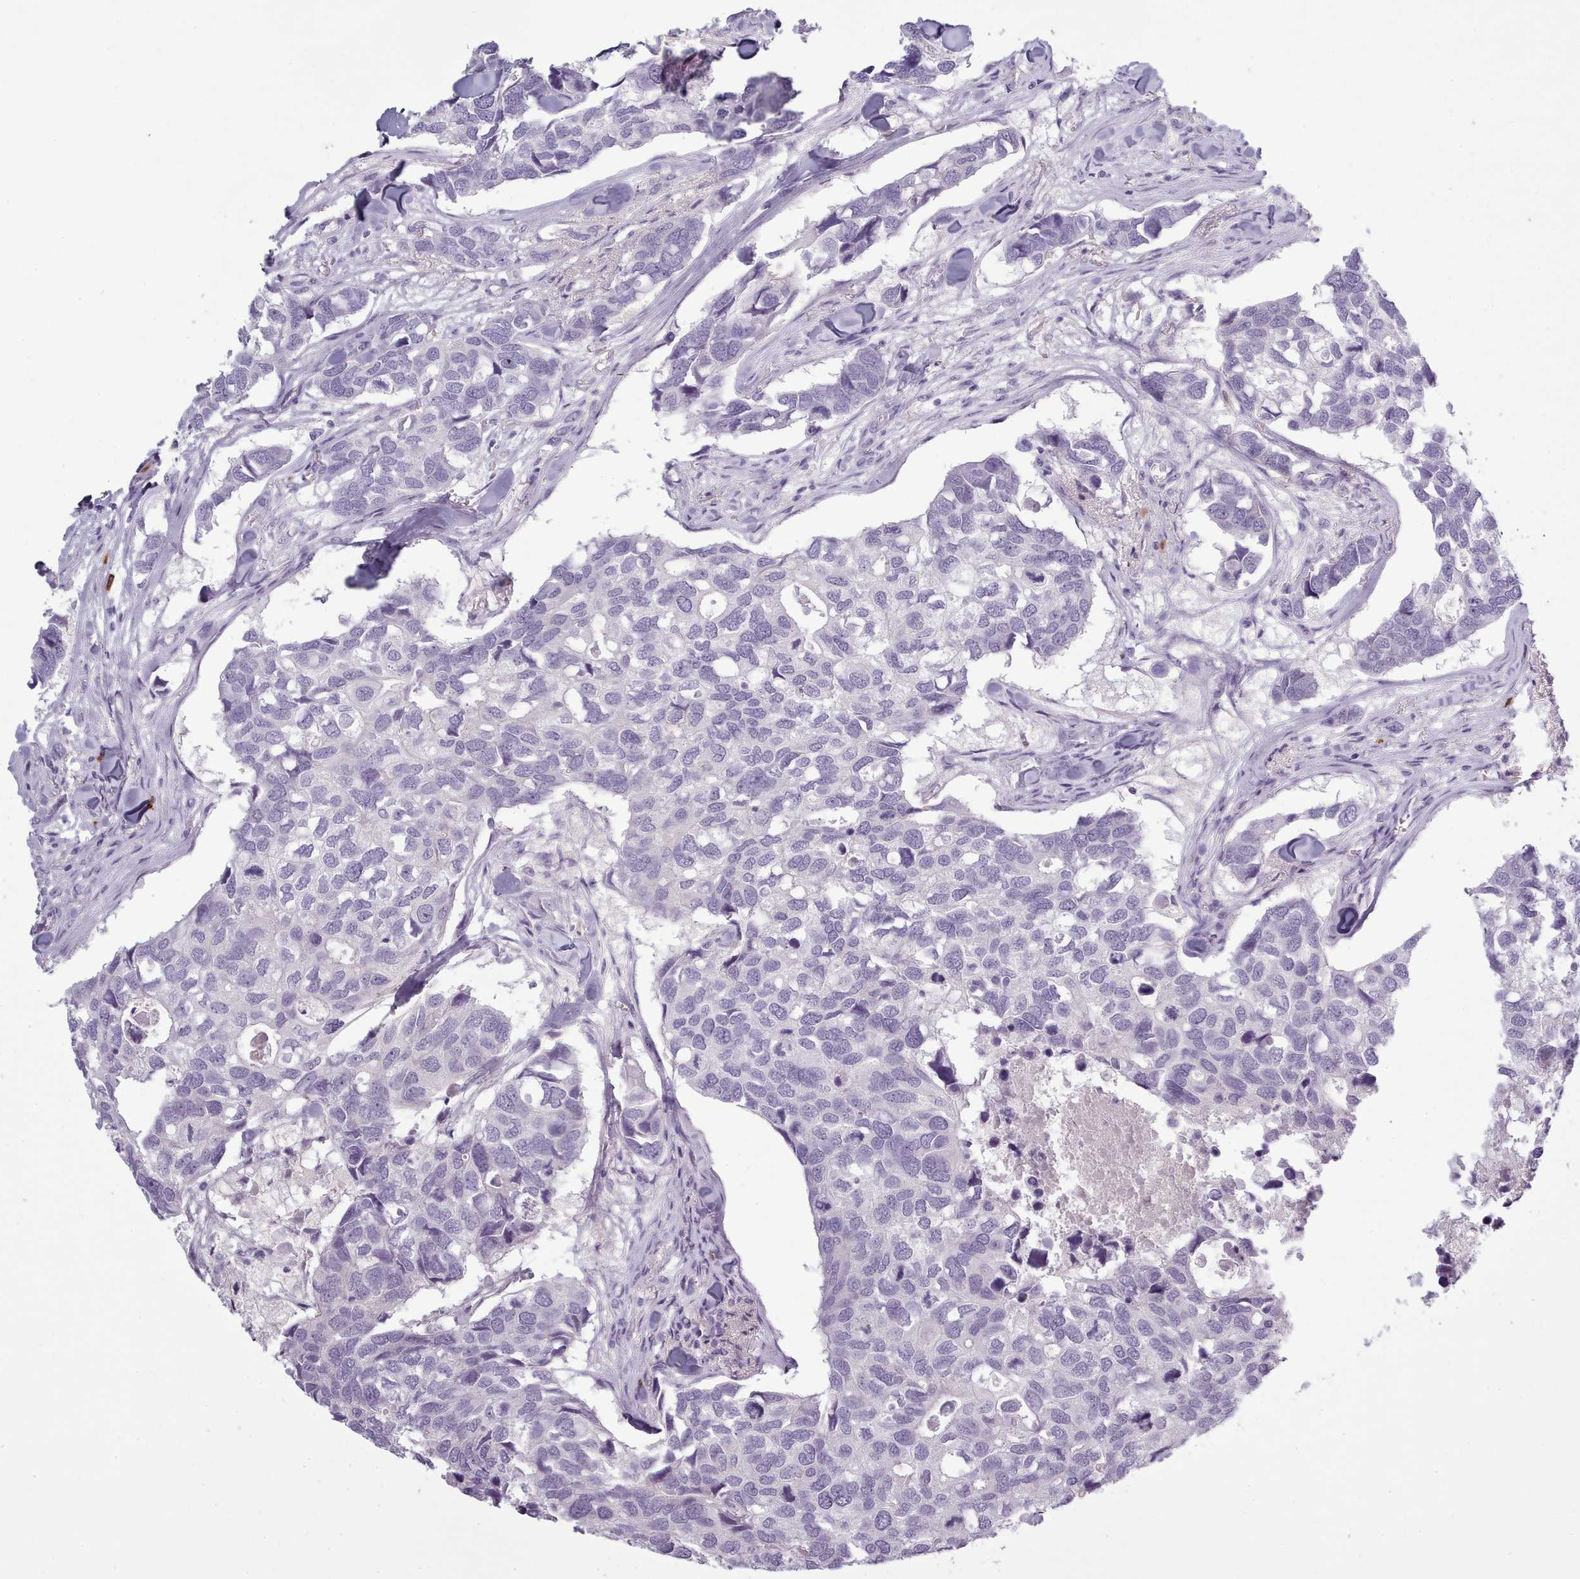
{"staining": {"intensity": "negative", "quantity": "none", "location": "none"}, "tissue": "breast cancer", "cell_type": "Tumor cells", "image_type": "cancer", "snomed": [{"axis": "morphology", "description": "Duct carcinoma"}, {"axis": "topography", "description": "Breast"}], "caption": "Breast cancer (infiltrating ductal carcinoma) was stained to show a protein in brown. There is no significant expression in tumor cells.", "gene": "NDST2", "patient": {"sex": "female", "age": 83}}